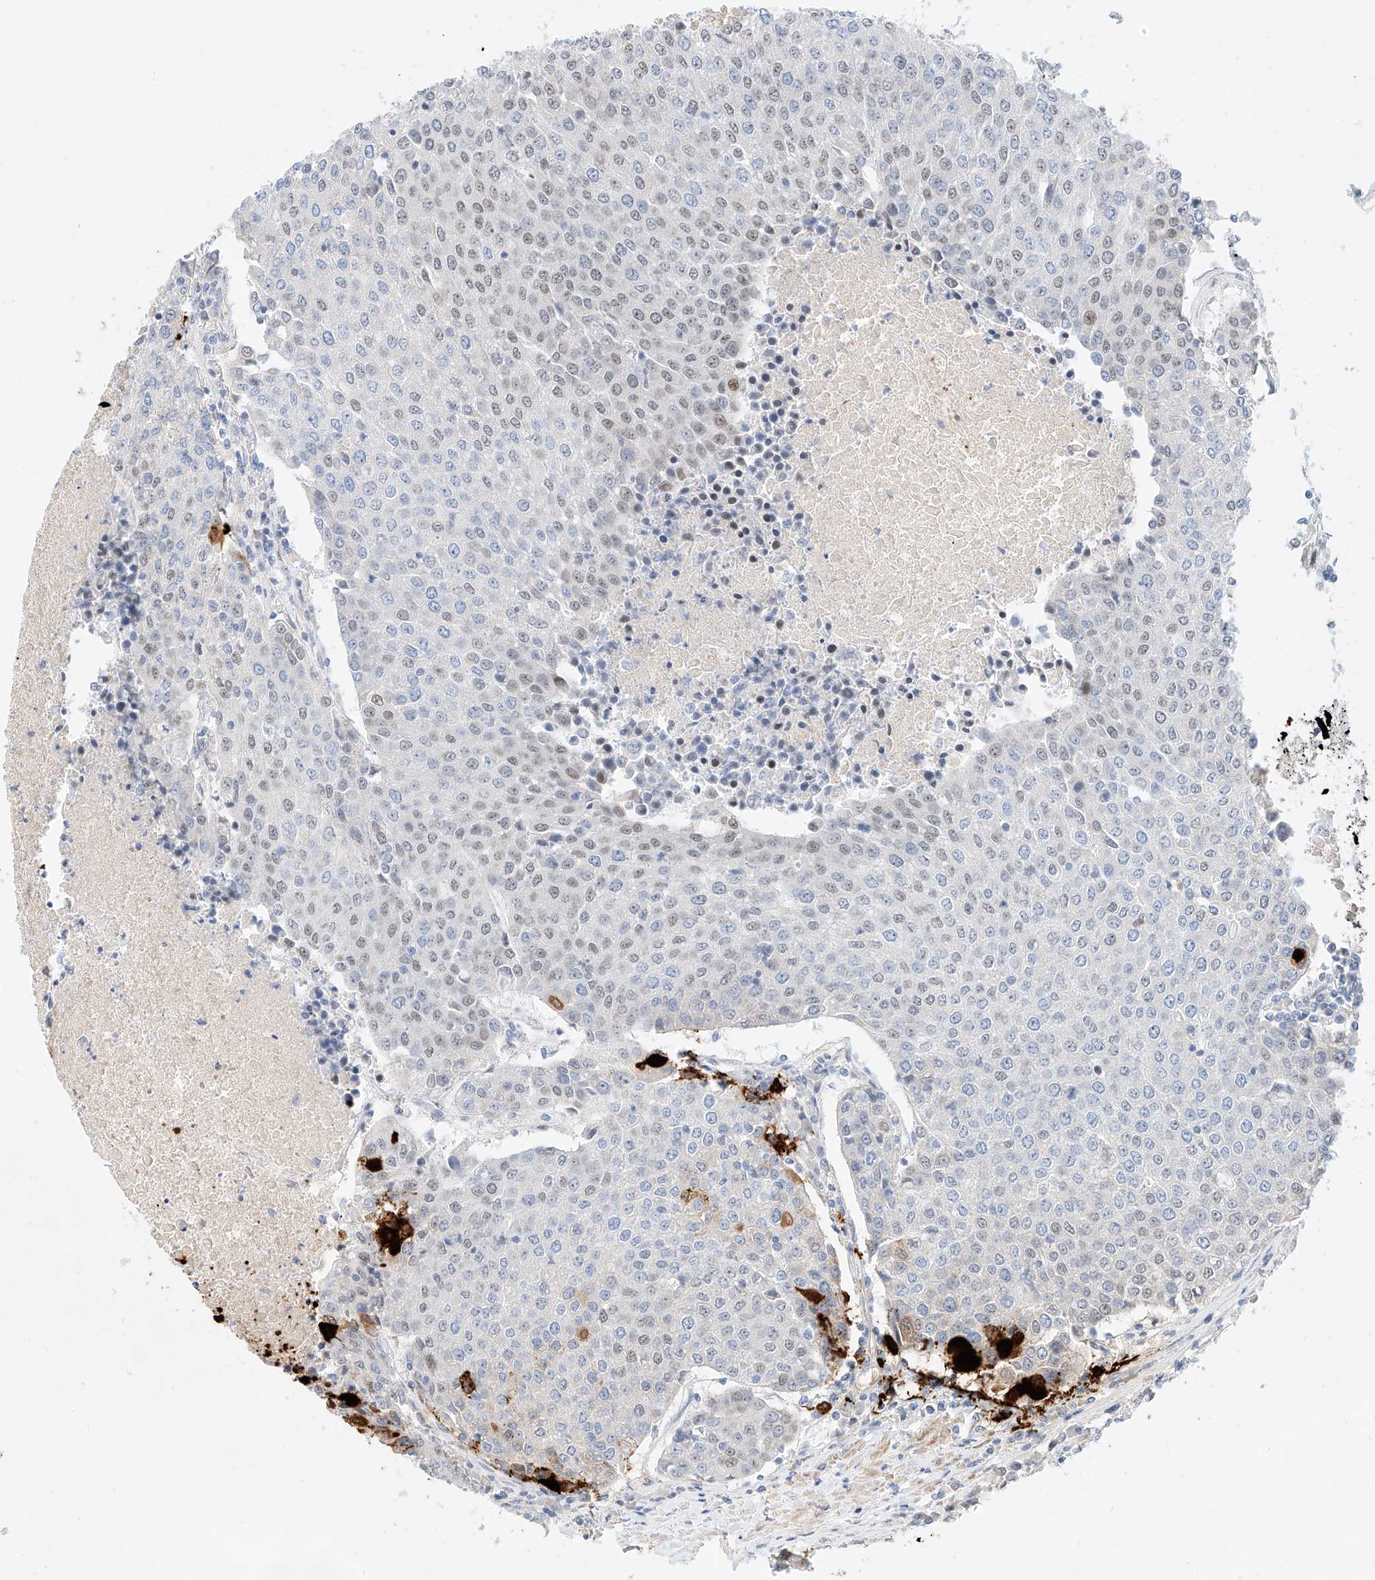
{"staining": {"intensity": "weak", "quantity": "25%-75%", "location": "nuclear"}, "tissue": "urothelial cancer", "cell_type": "Tumor cells", "image_type": "cancer", "snomed": [{"axis": "morphology", "description": "Urothelial carcinoma, High grade"}, {"axis": "topography", "description": "Urinary bladder"}], "caption": "Urothelial carcinoma (high-grade) stained with immunohistochemistry shows weak nuclear positivity in approximately 25%-75% of tumor cells. (IHC, brightfield microscopy, high magnification).", "gene": "CBX8", "patient": {"sex": "female", "age": 85}}